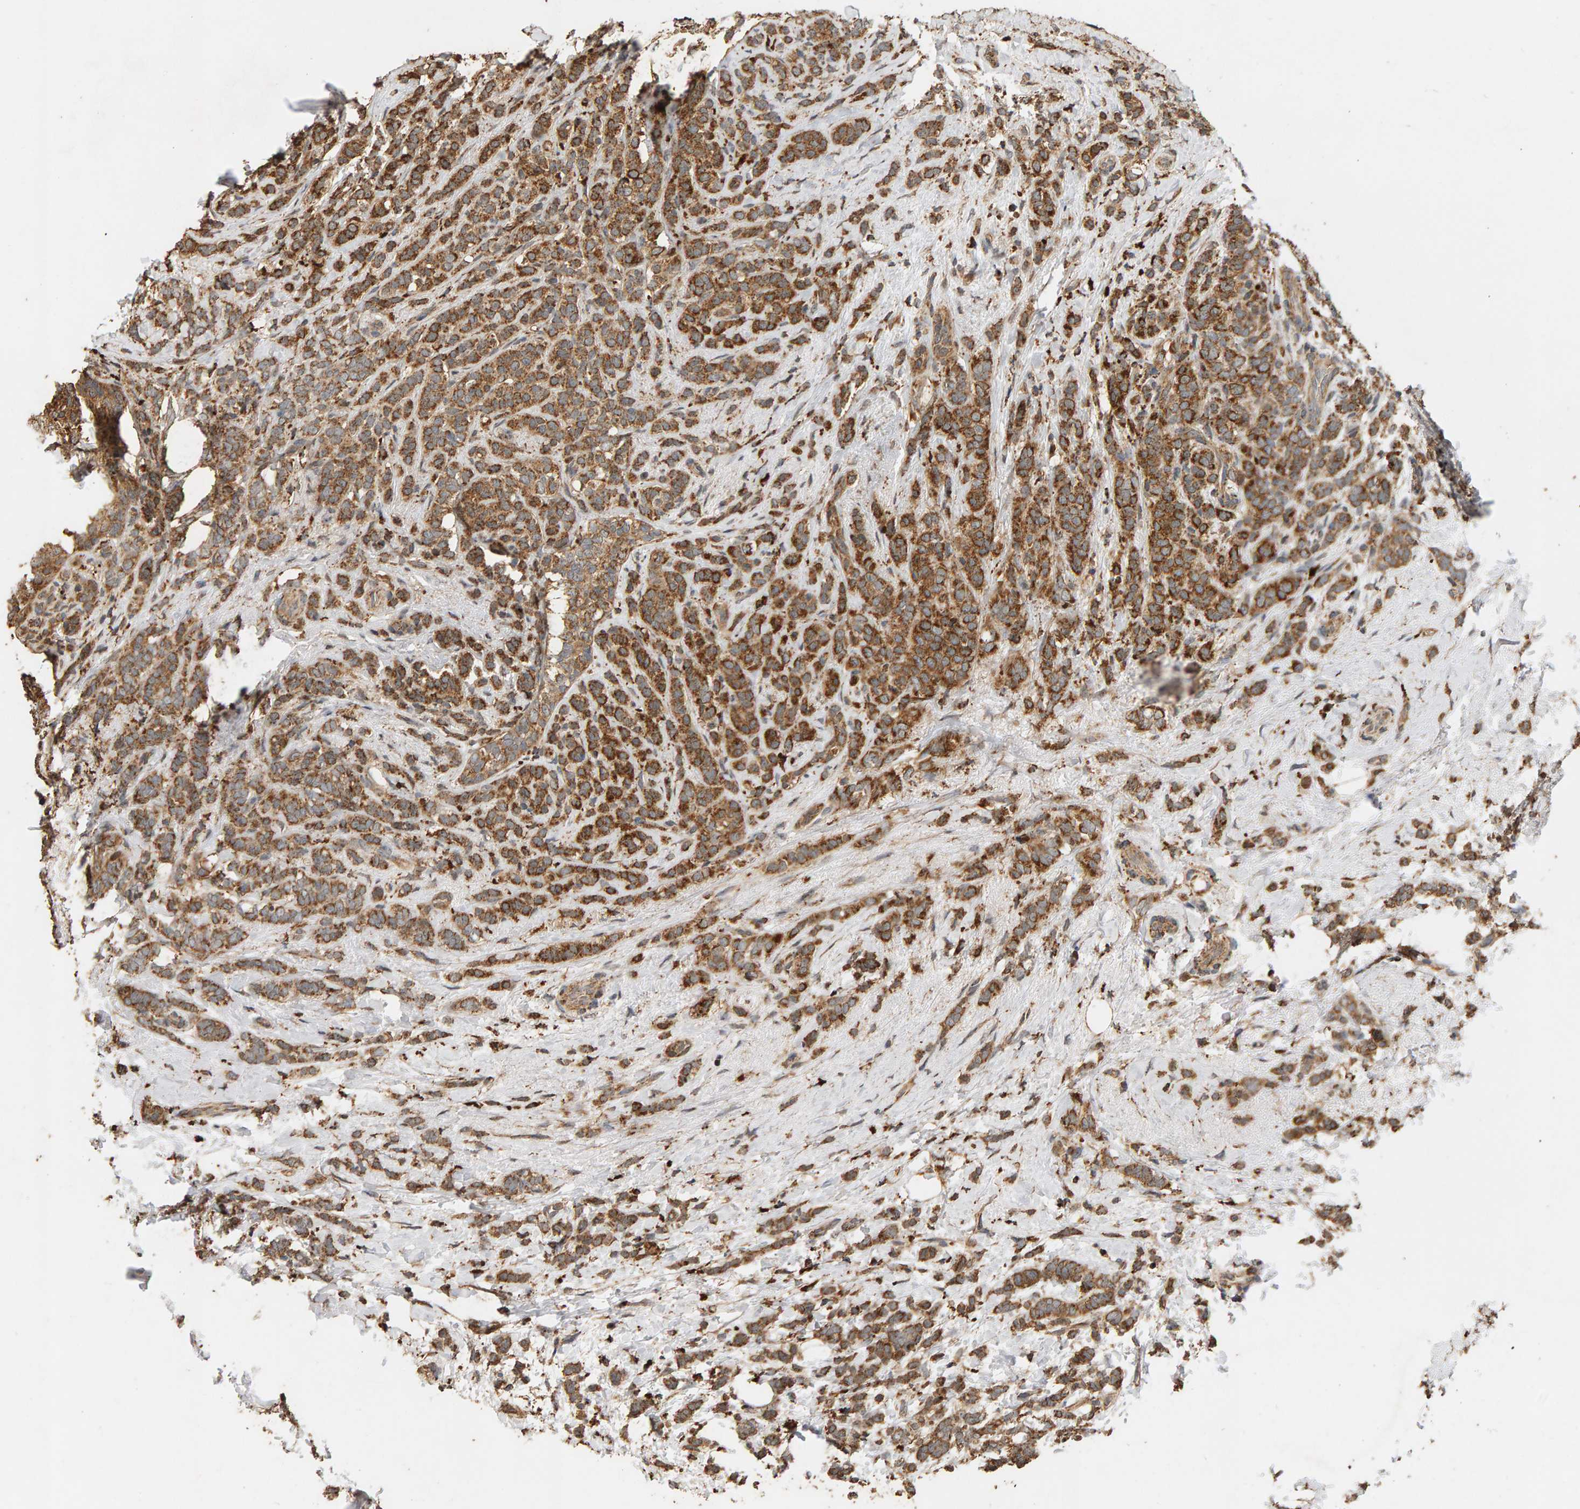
{"staining": {"intensity": "strong", "quantity": ">75%", "location": "cytoplasmic/membranous"}, "tissue": "breast cancer", "cell_type": "Tumor cells", "image_type": "cancer", "snomed": [{"axis": "morphology", "description": "Lobular carcinoma"}, {"axis": "topography", "description": "Breast"}], "caption": "About >75% of tumor cells in breast cancer display strong cytoplasmic/membranous protein positivity as visualized by brown immunohistochemical staining.", "gene": "GSTK1", "patient": {"sex": "female", "age": 50}}